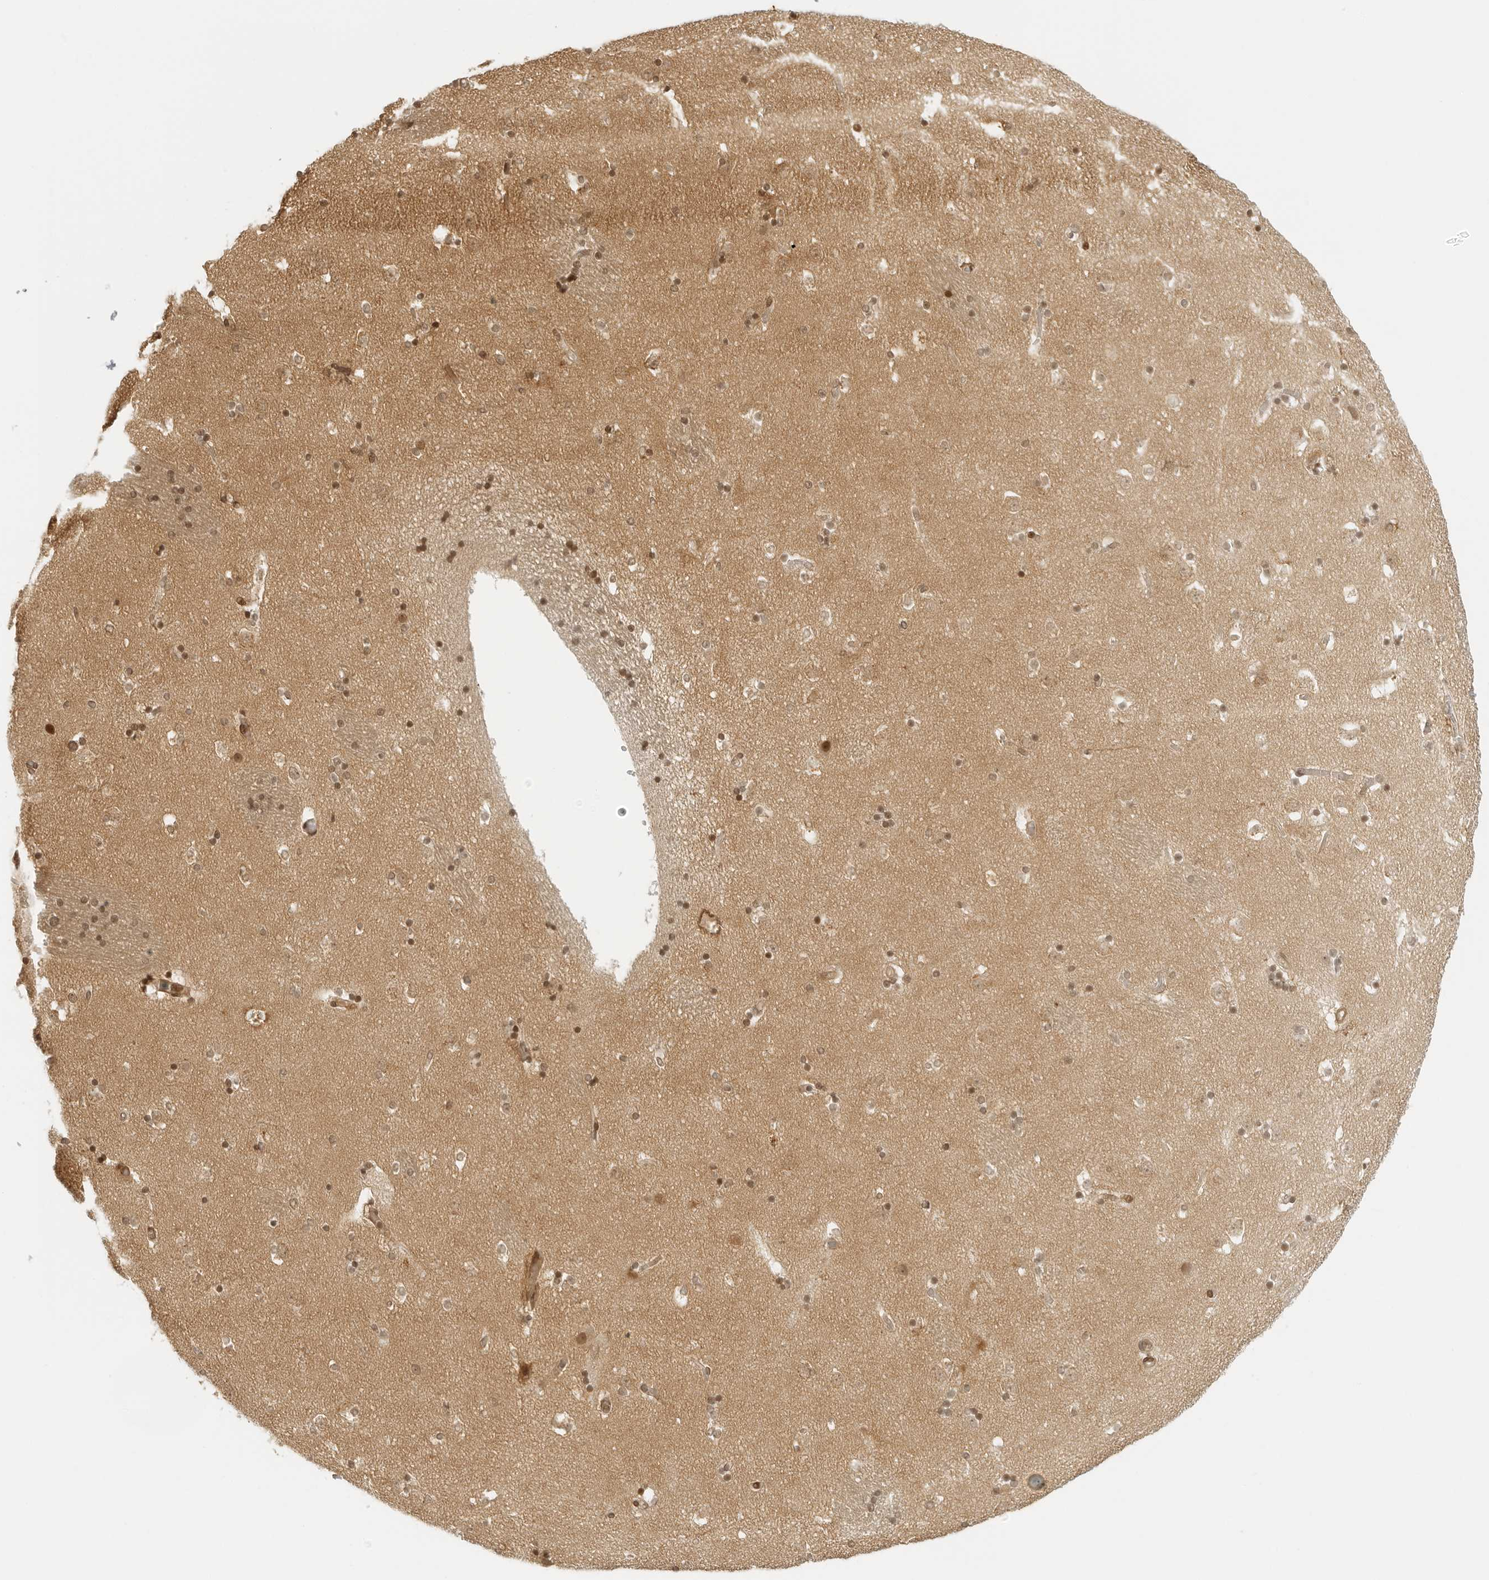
{"staining": {"intensity": "moderate", "quantity": ">75%", "location": "nuclear"}, "tissue": "caudate", "cell_type": "Glial cells", "image_type": "normal", "snomed": [{"axis": "morphology", "description": "Normal tissue, NOS"}, {"axis": "topography", "description": "Lateral ventricle wall"}], "caption": "This histopathology image reveals immunohistochemistry staining of normal caudate, with medium moderate nuclear expression in about >75% of glial cells.", "gene": "ZNF407", "patient": {"sex": "male", "age": 45}}